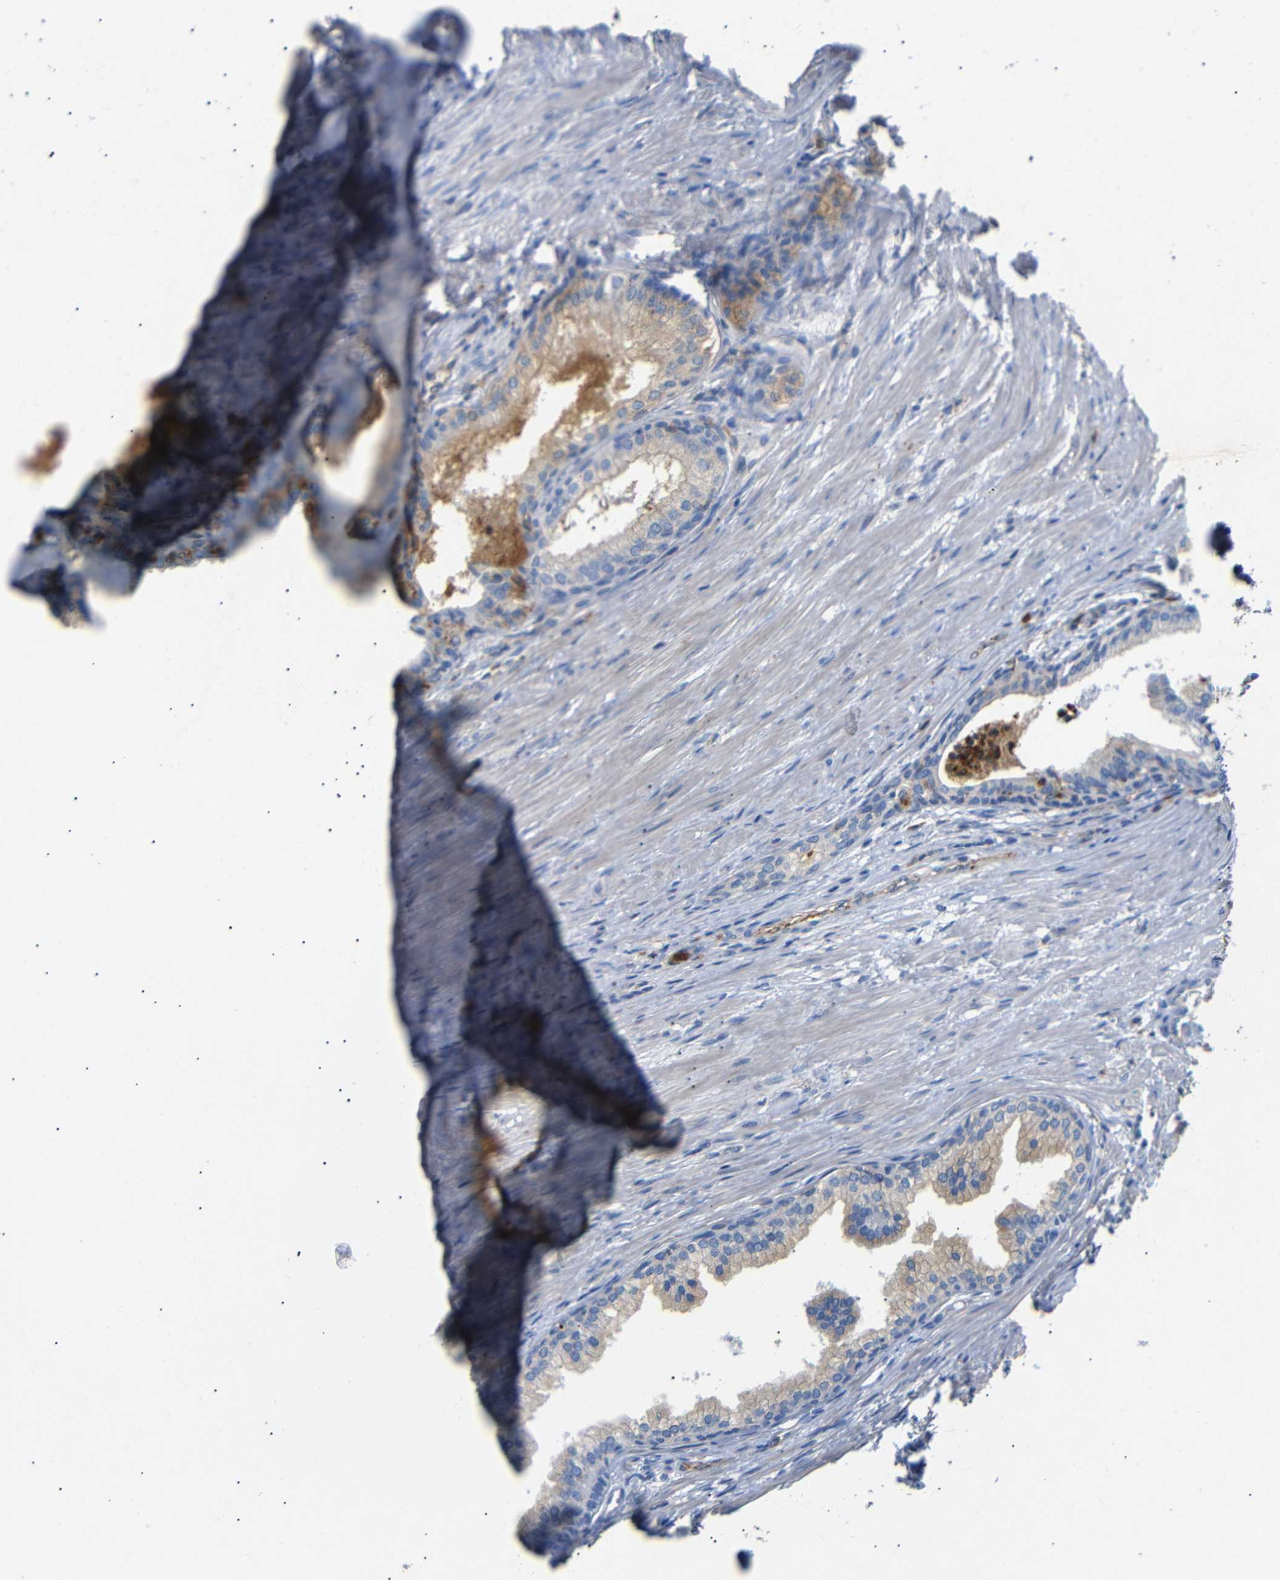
{"staining": {"intensity": "moderate", "quantity": "<25%", "location": "cytoplasmic/membranous"}, "tissue": "prostate", "cell_type": "Glandular cells", "image_type": "normal", "snomed": [{"axis": "morphology", "description": "Normal tissue, NOS"}, {"axis": "topography", "description": "Prostate"}], "caption": "A micrograph of human prostate stained for a protein displays moderate cytoplasmic/membranous brown staining in glandular cells. Nuclei are stained in blue.", "gene": "SDCBP", "patient": {"sex": "male", "age": 76}}